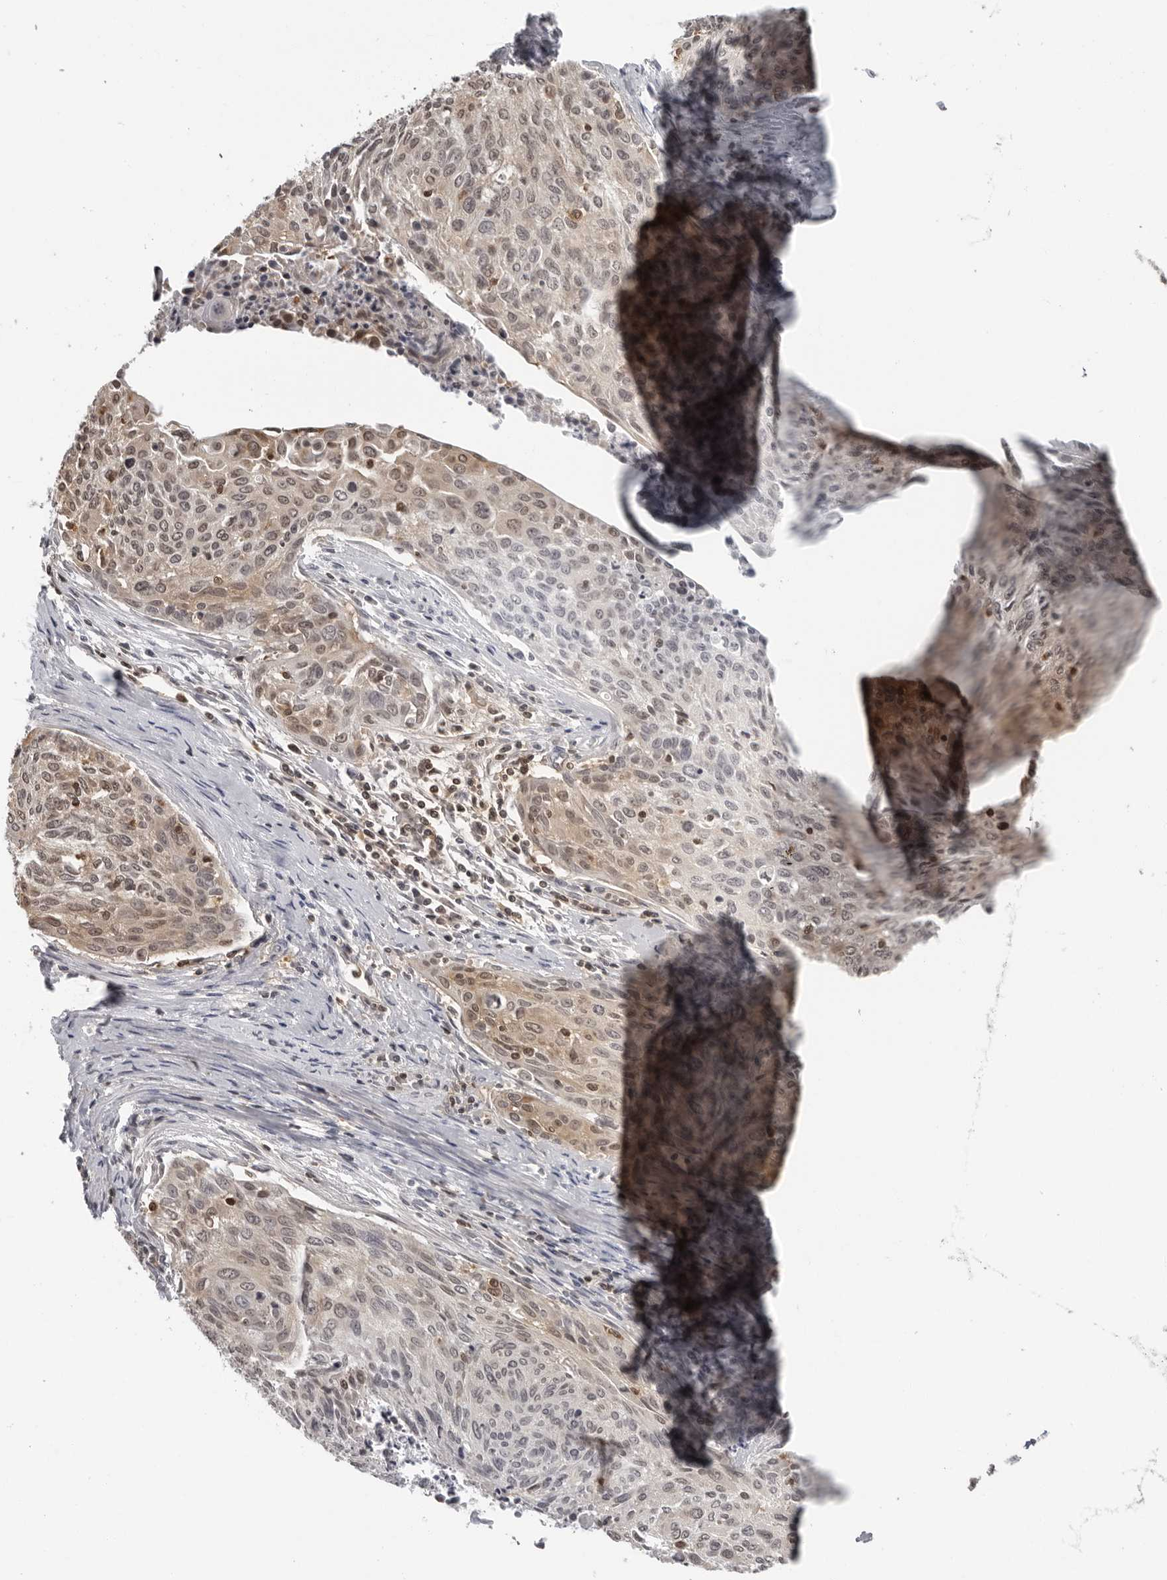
{"staining": {"intensity": "weak", "quantity": ">75%", "location": "cytoplasmic/membranous,nuclear"}, "tissue": "cervical cancer", "cell_type": "Tumor cells", "image_type": "cancer", "snomed": [{"axis": "morphology", "description": "Squamous cell carcinoma, NOS"}, {"axis": "topography", "description": "Cervix"}], "caption": "Protein expression analysis of human squamous cell carcinoma (cervical) reveals weak cytoplasmic/membranous and nuclear expression in approximately >75% of tumor cells.", "gene": "HSPH1", "patient": {"sex": "female", "age": 55}}